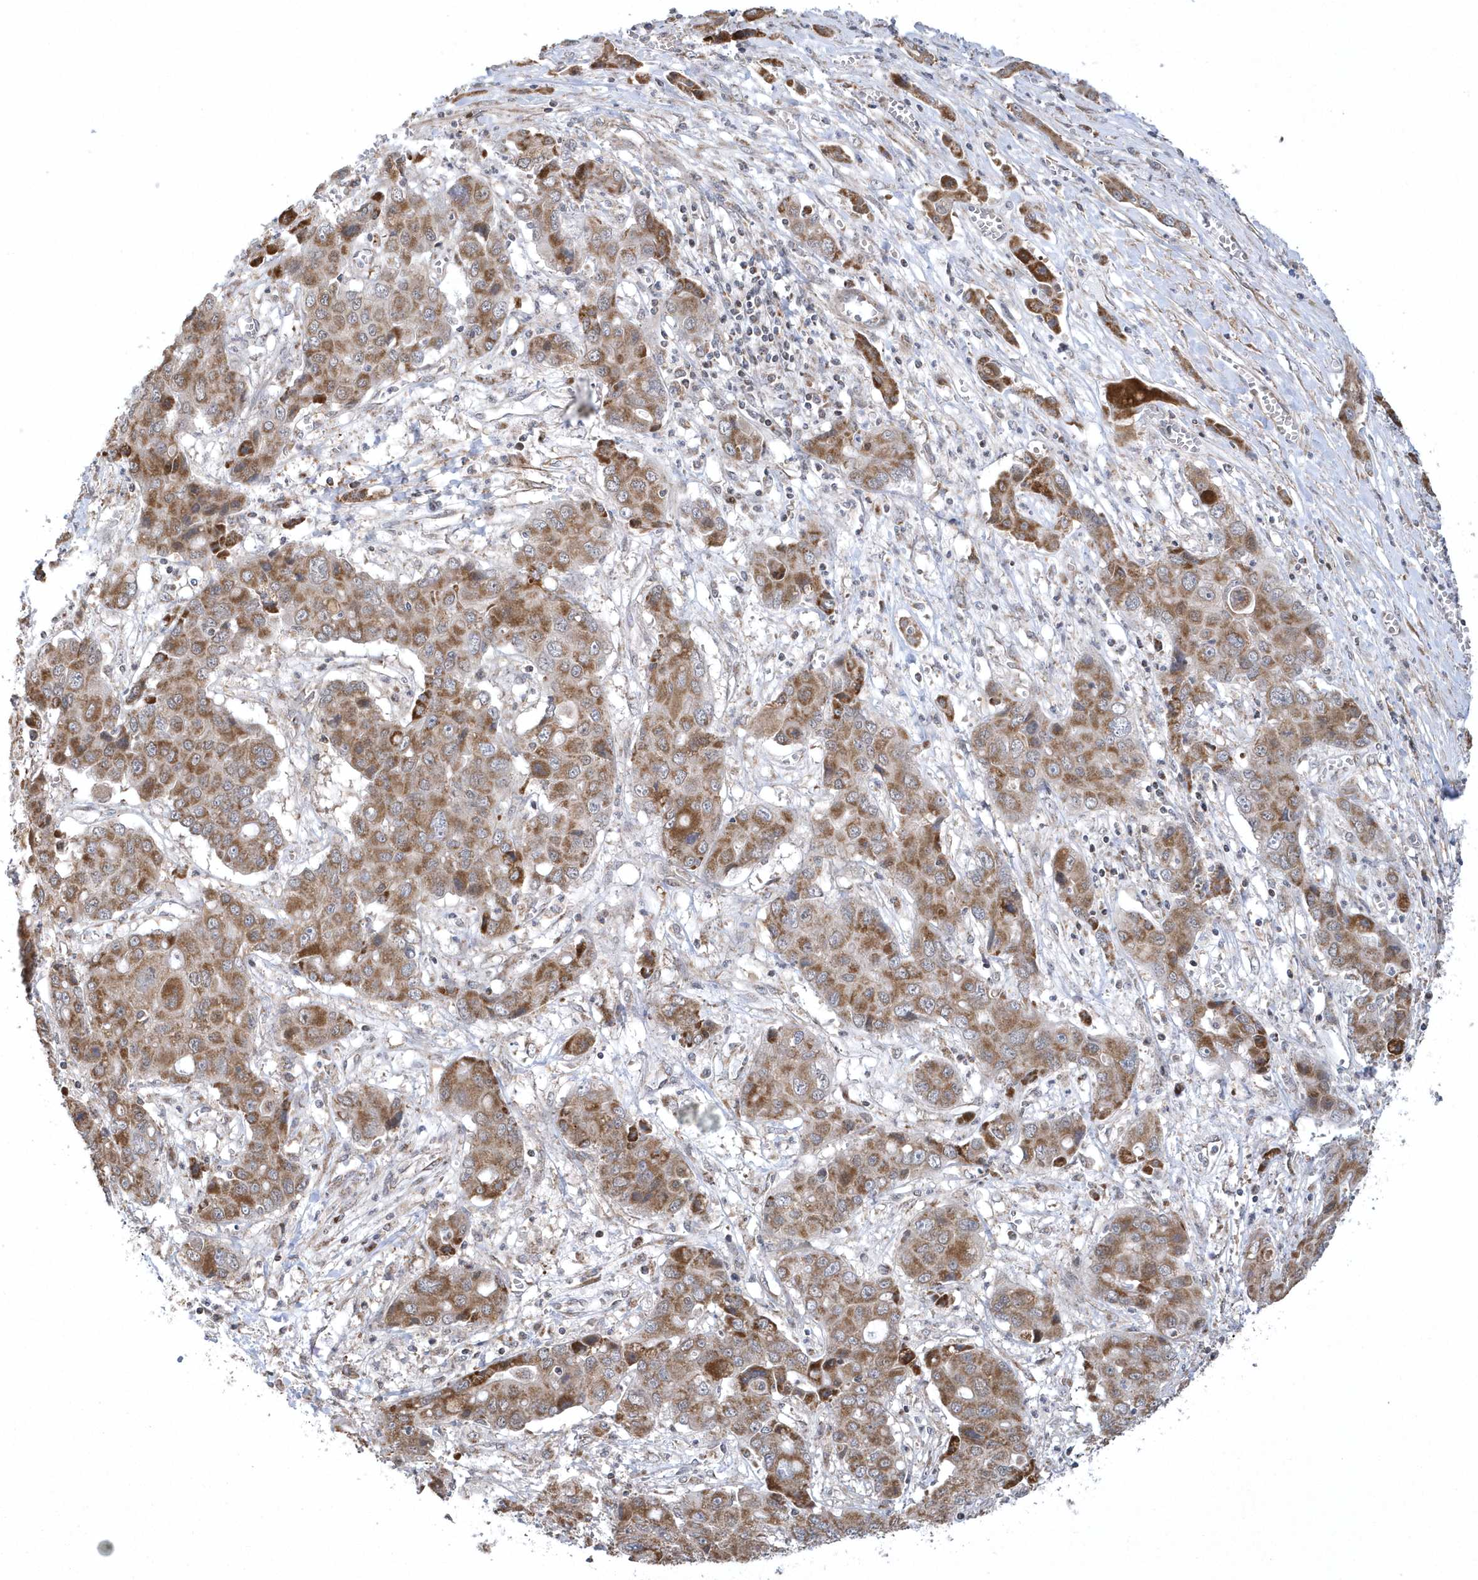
{"staining": {"intensity": "moderate", "quantity": ">75%", "location": "cytoplasmic/membranous"}, "tissue": "liver cancer", "cell_type": "Tumor cells", "image_type": "cancer", "snomed": [{"axis": "morphology", "description": "Cholangiocarcinoma"}, {"axis": "topography", "description": "Liver"}], "caption": "The histopathology image reveals staining of liver cholangiocarcinoma, revealing moderate cytoplasmic/membranous protein staining (brown color) within tumor cells.", "gene": "SLX9", "patient": {"sex": "male", "age": 67}}